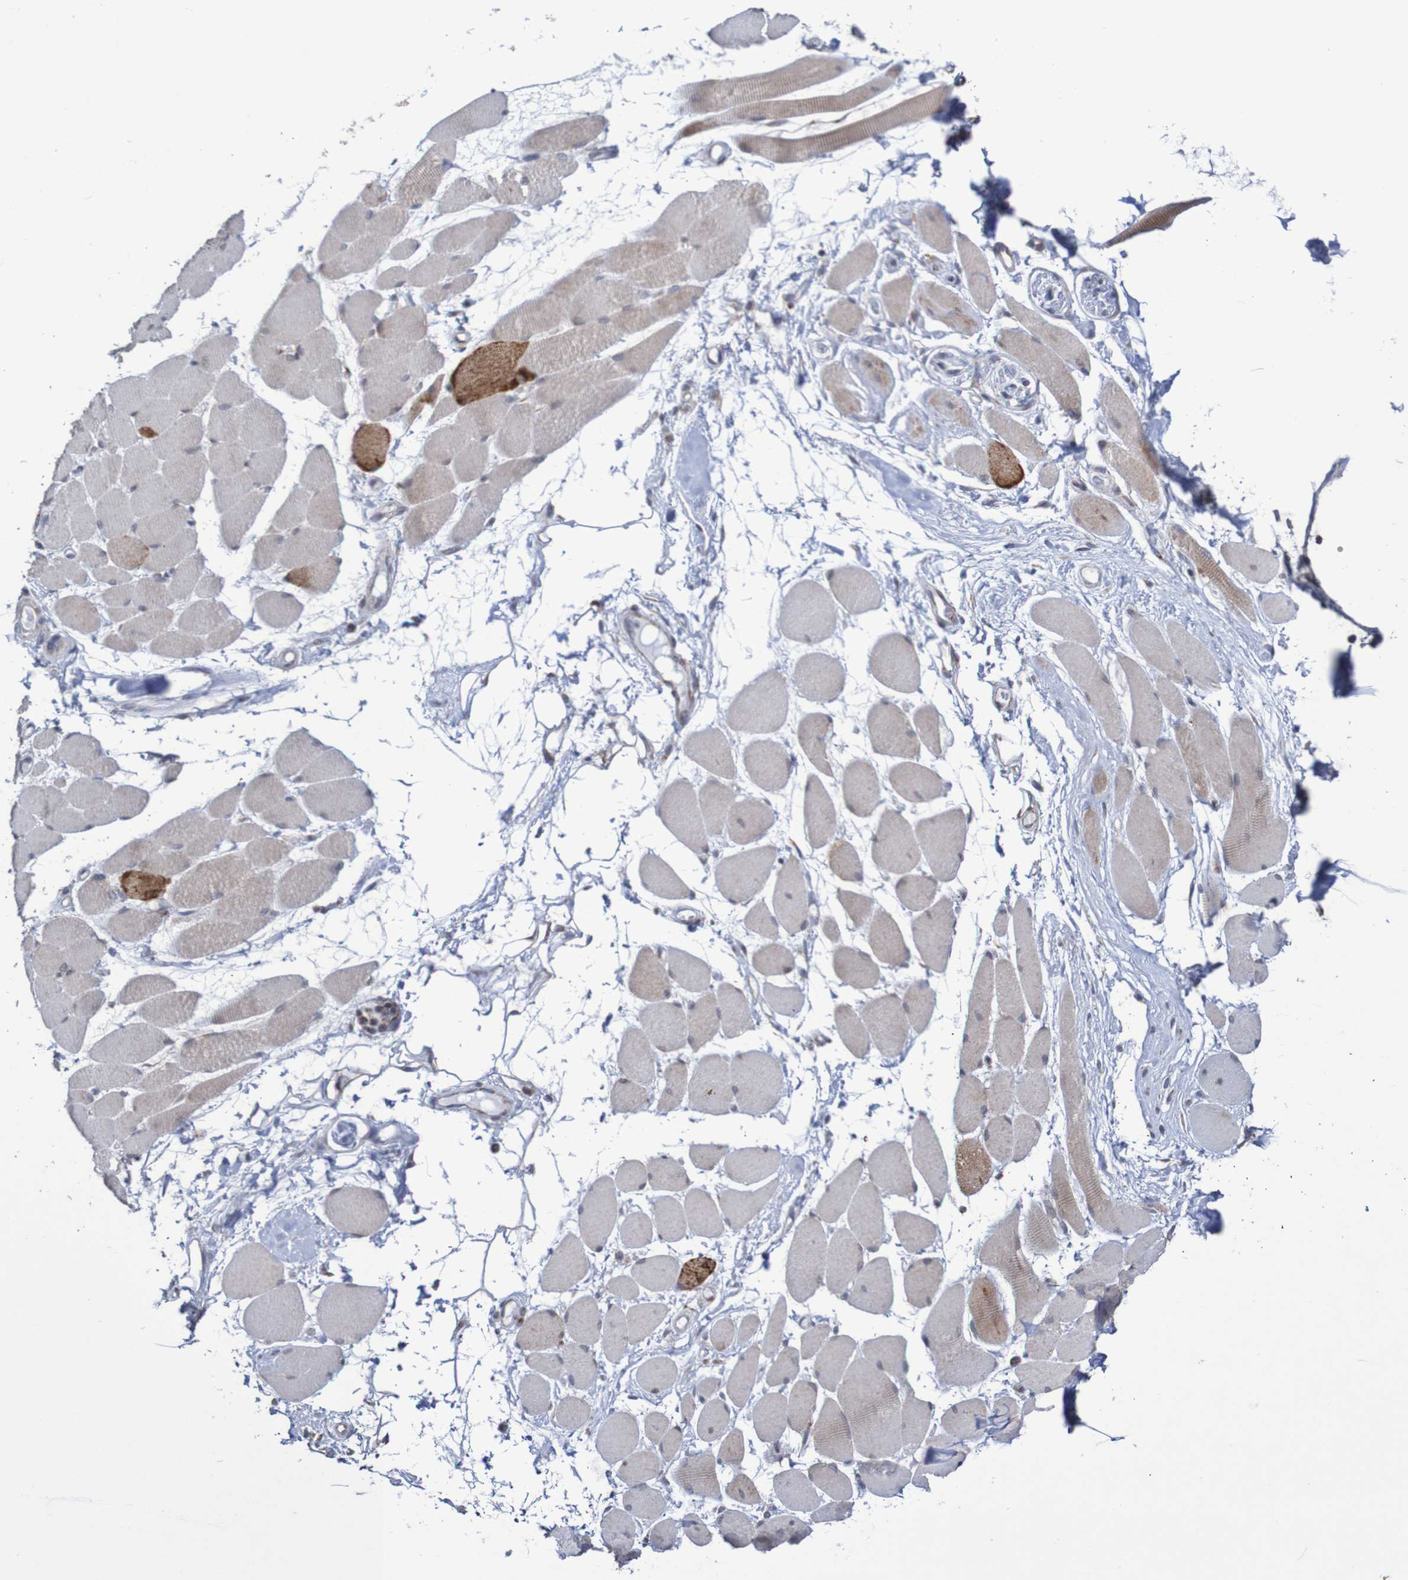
{"staining": {"intensity": "weak", "quantity": ">75%", "location": "cytoplasmic/membranous"}, "tissue": "skeletal muscle", "cell_type": "Myocytes", "image_type": "normal", "snomed": [{"axis": "morphology", "description": "Normal tissue, NOS"}, {"axis": "topography", "description": "Skeletal muscle"}, {"axis": "topography", "description": "Peripheral nerve tissue"}], "caption": "An IHC micrograph of benign tissue is shown. Protein staining in brown highlights weak cytoplasmic/membranous positivity in skeletal muscle within myocytes.", "gene": "DVL1", "patient": {"sex": "female", "age": 84}}